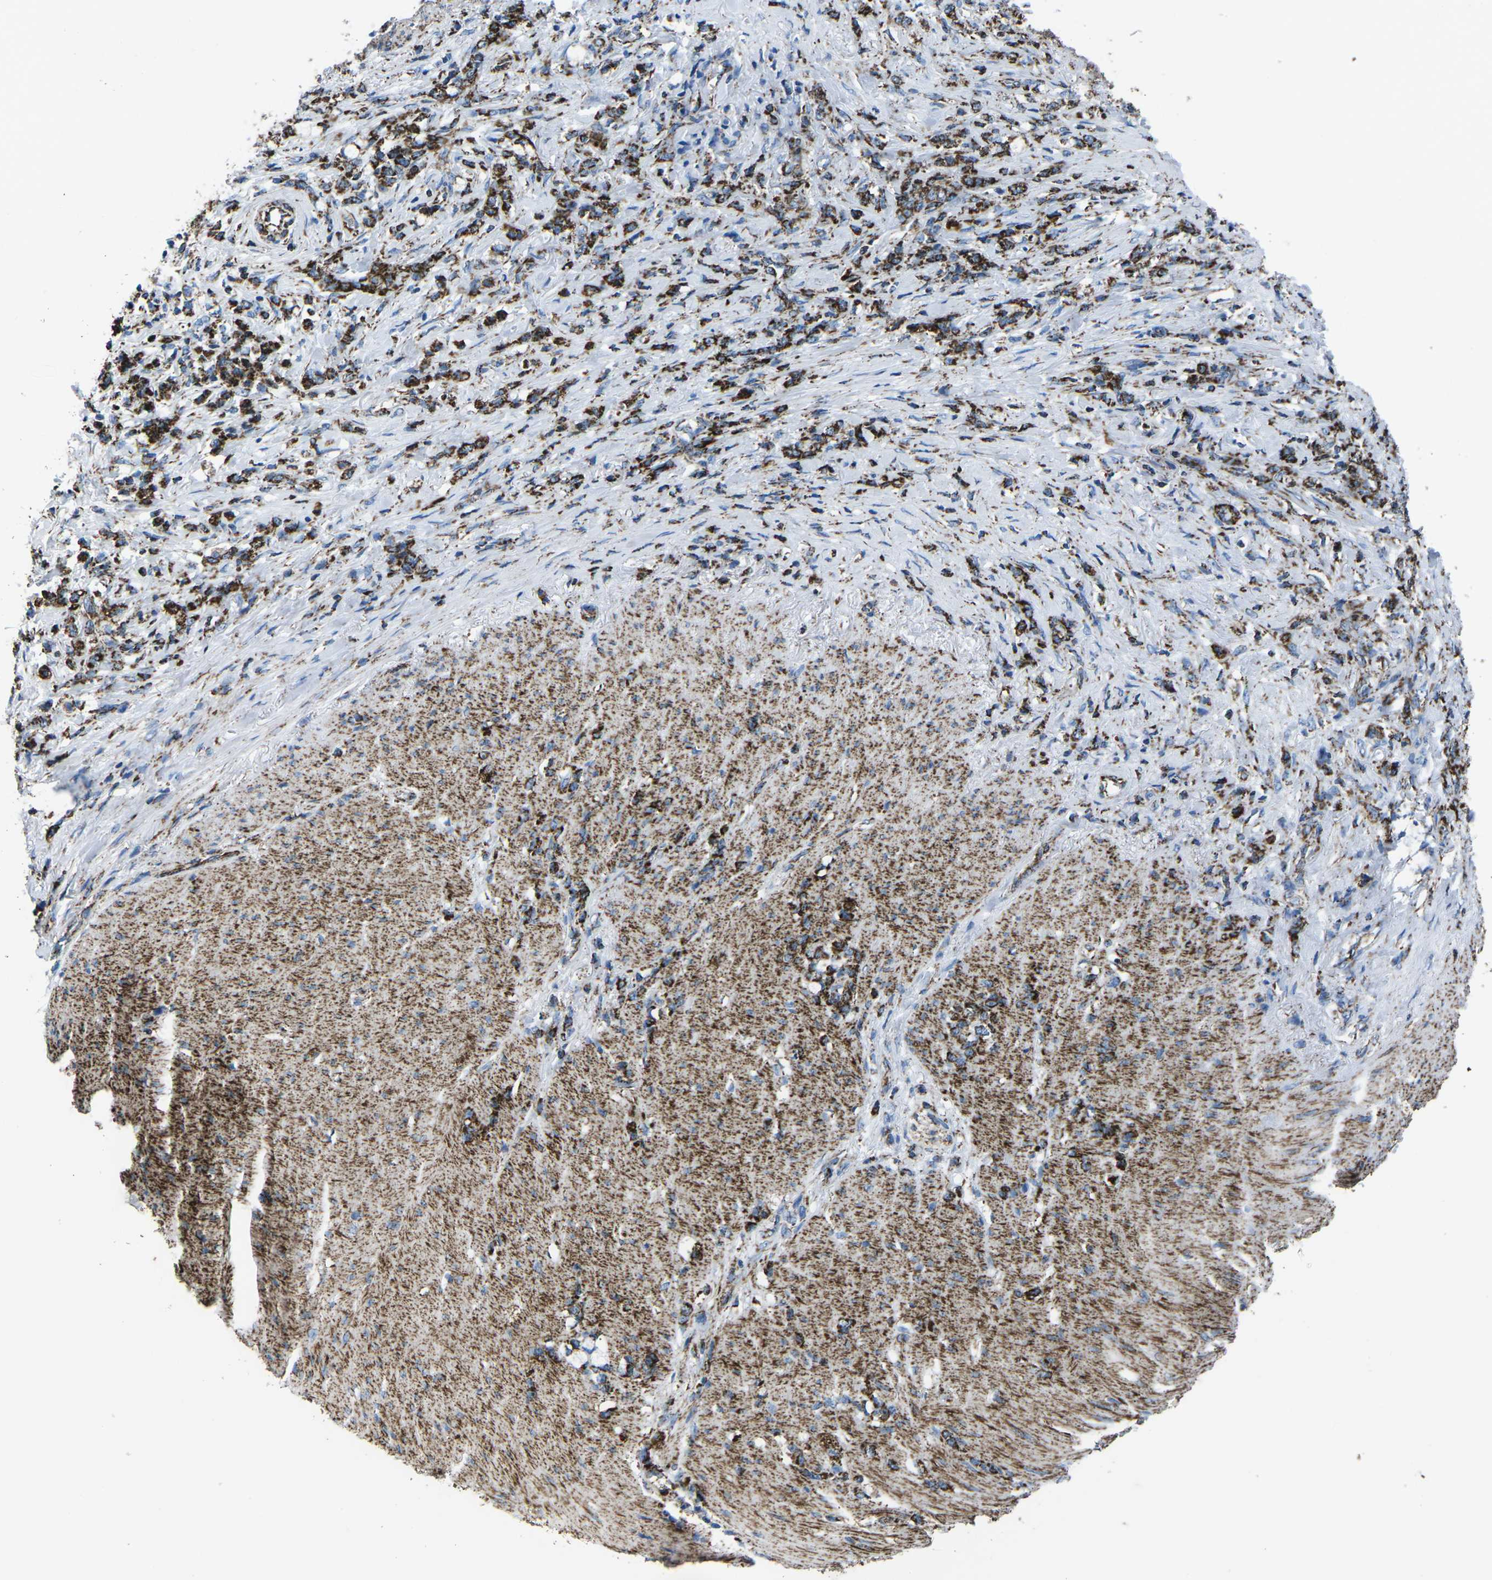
{"staining": {"intensity": "strong", "quantity": ">75%", "location": "cytoplasmic/membranous"}, "tissue": "stomach cancer", "cell_type": "Tumor cells", "image_type": "cancer", "snomed": [{"axis": "morphology", "description": "Adenocarcinoma, NOS"}, {"axis": "topography", "description": "Stomach, lower"}], "caption": "Protein expression analysis of human adenocarcinoma (stomach) reveals strong cytoplasmic/membranous positivity in approximately >75% of tumor cells.", "gene": "MT-CO2", "patient": {"sex": "male", "age": 88}}